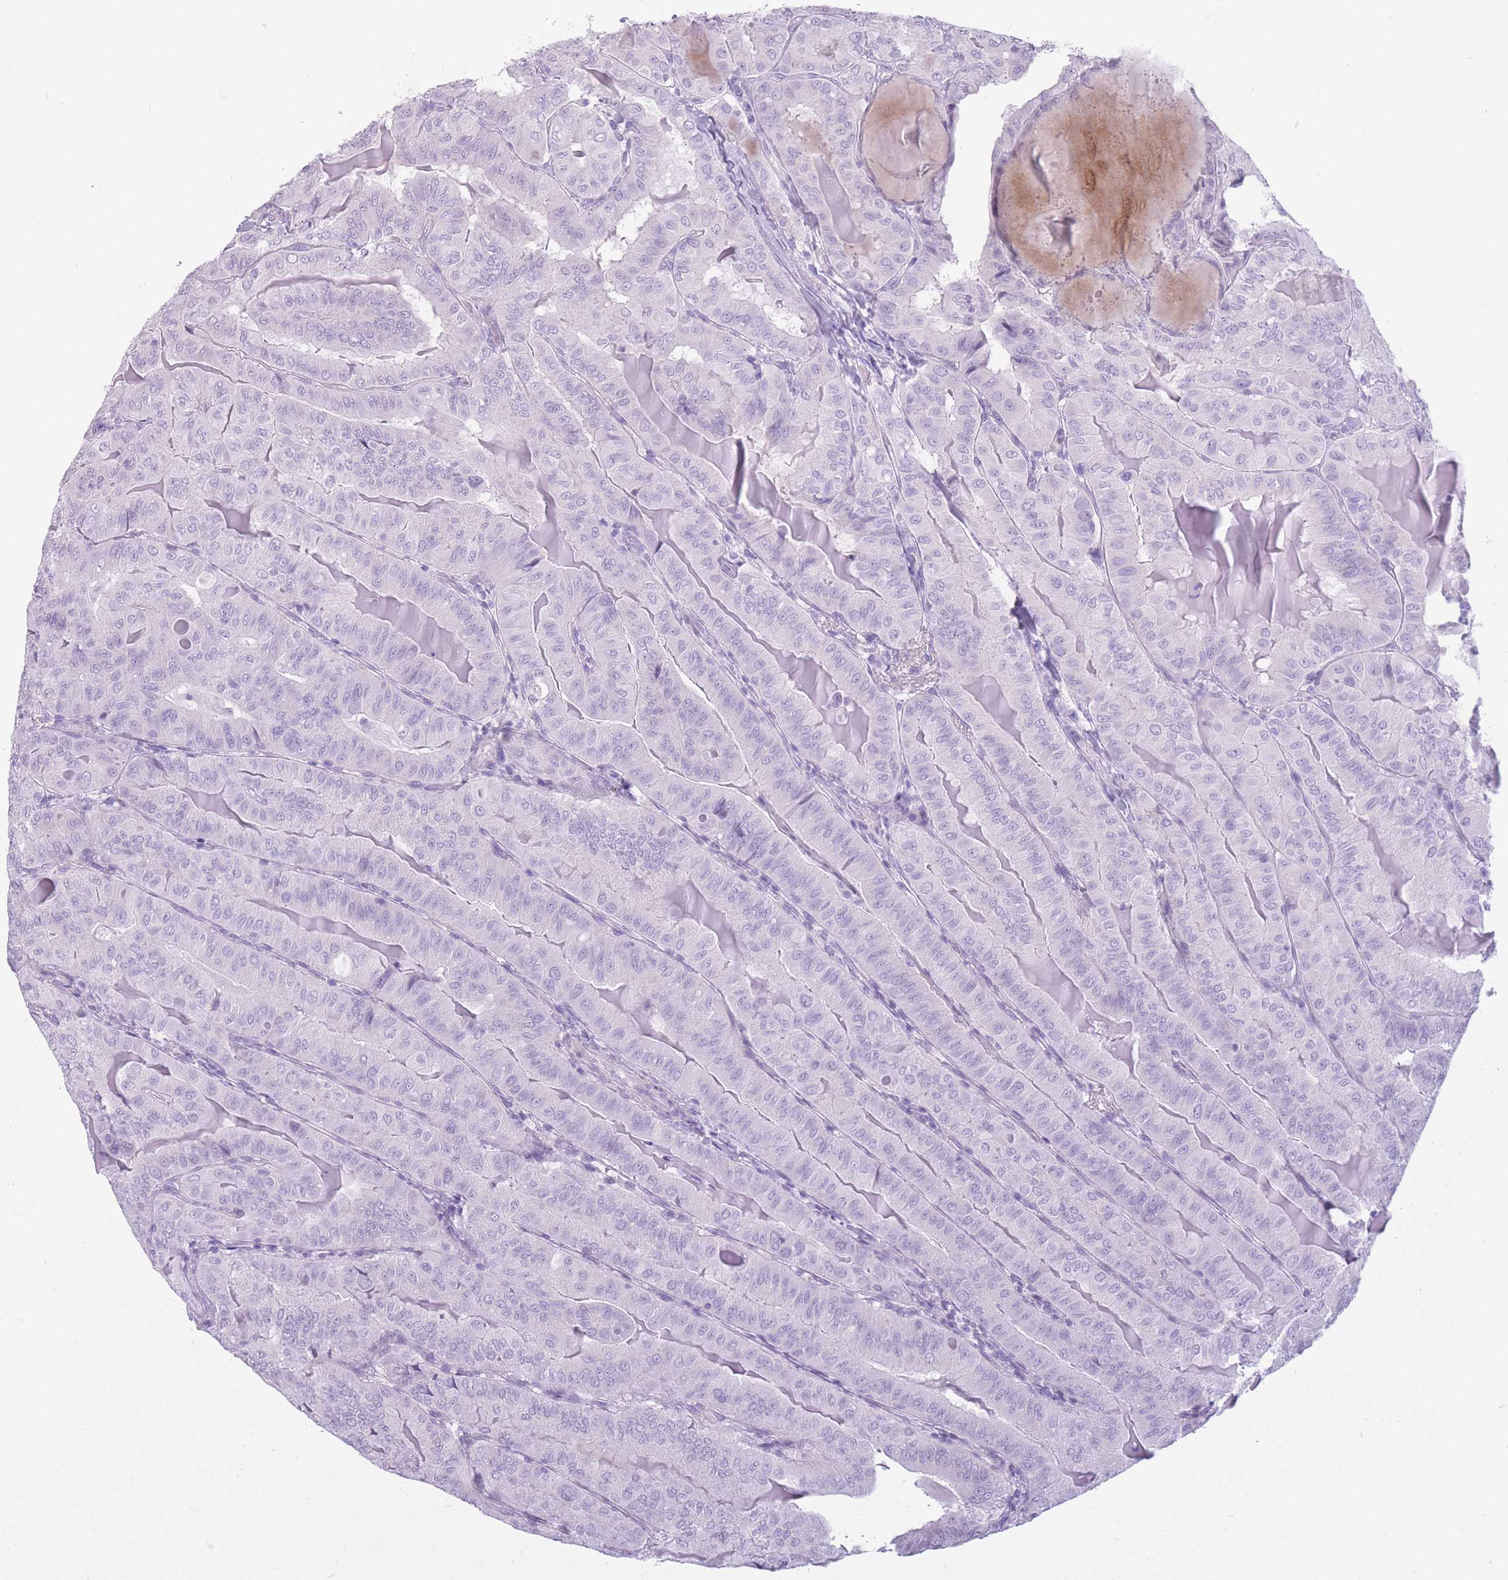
{"staining": {"intensity": "negative", "quantity": "none", "location": "none"}, "tissue": "thyroid cancer", "cell_type": "Tumor cells", "image_type": "cancer", "snomed": [{"axis": "morphology", "description": "Papillary adenocarcinoma, NOS"}, {"axis": "topography", "description": "Thyroid gland"}], "caption": "The histopathology image demonstrates no significant staining in tumor cells of papillary adenocarcinoma (thyroid).", "gene": "GOLGA6D", "patient": {"sex": "female", "age": 68}}